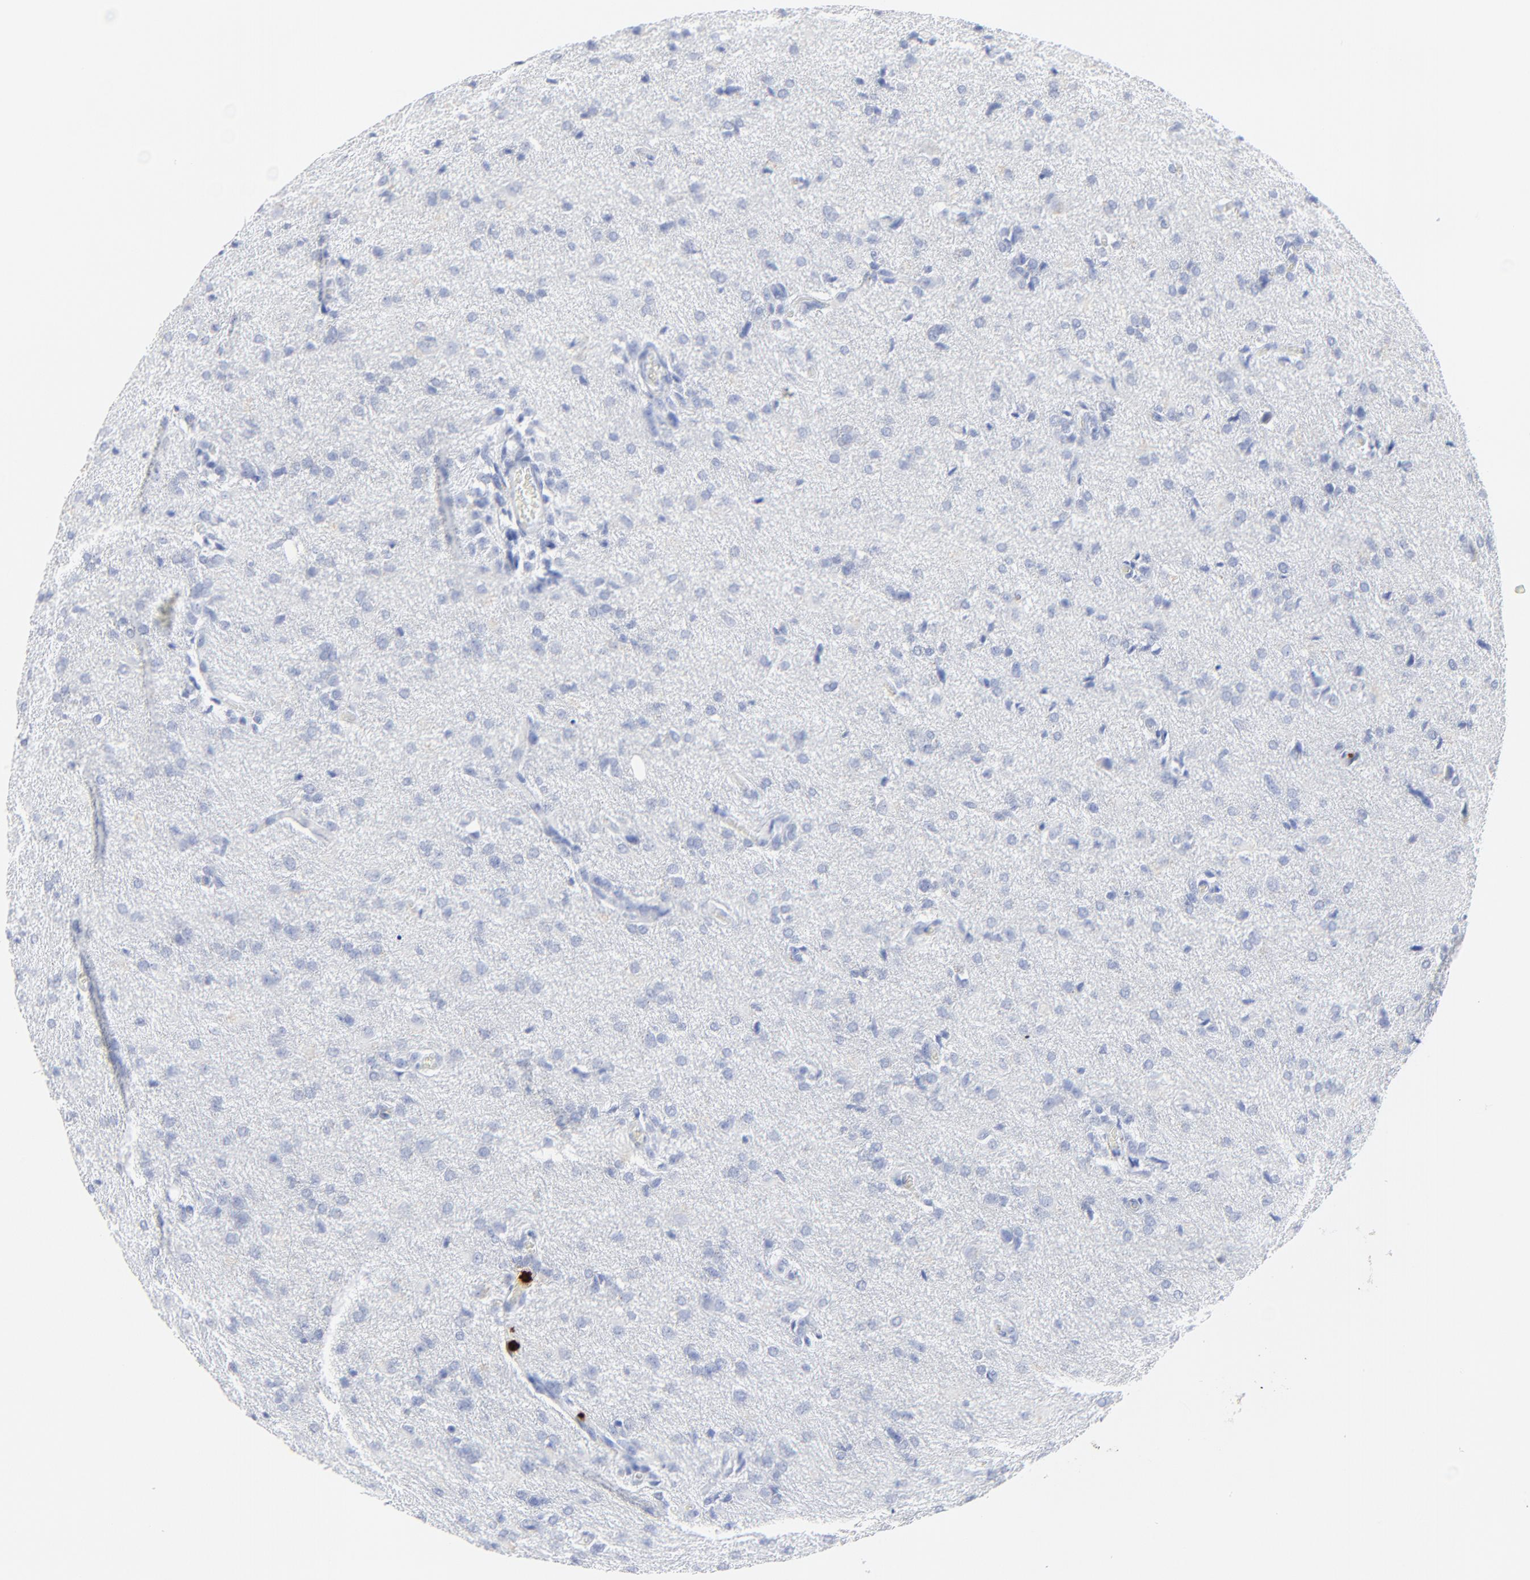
{"staining": {"intensity": "negative", "quantity": "none", "location": "none"}, "tissue": "glioma", "cell_type": "Tumor cells", "image_type": "cancer", "snomed": [{"axis": "morphology", "description": "Glioma, malignant, High grade"}, {"axis": "topography", "description": "Brain"}], "caption": "Human glioma stained for a protein using immunohistochemistry (IHC) demonstrates no positivity in tumor cells.", "gene": "LCN2", "patient": {"sex": "male", "age": 68}}